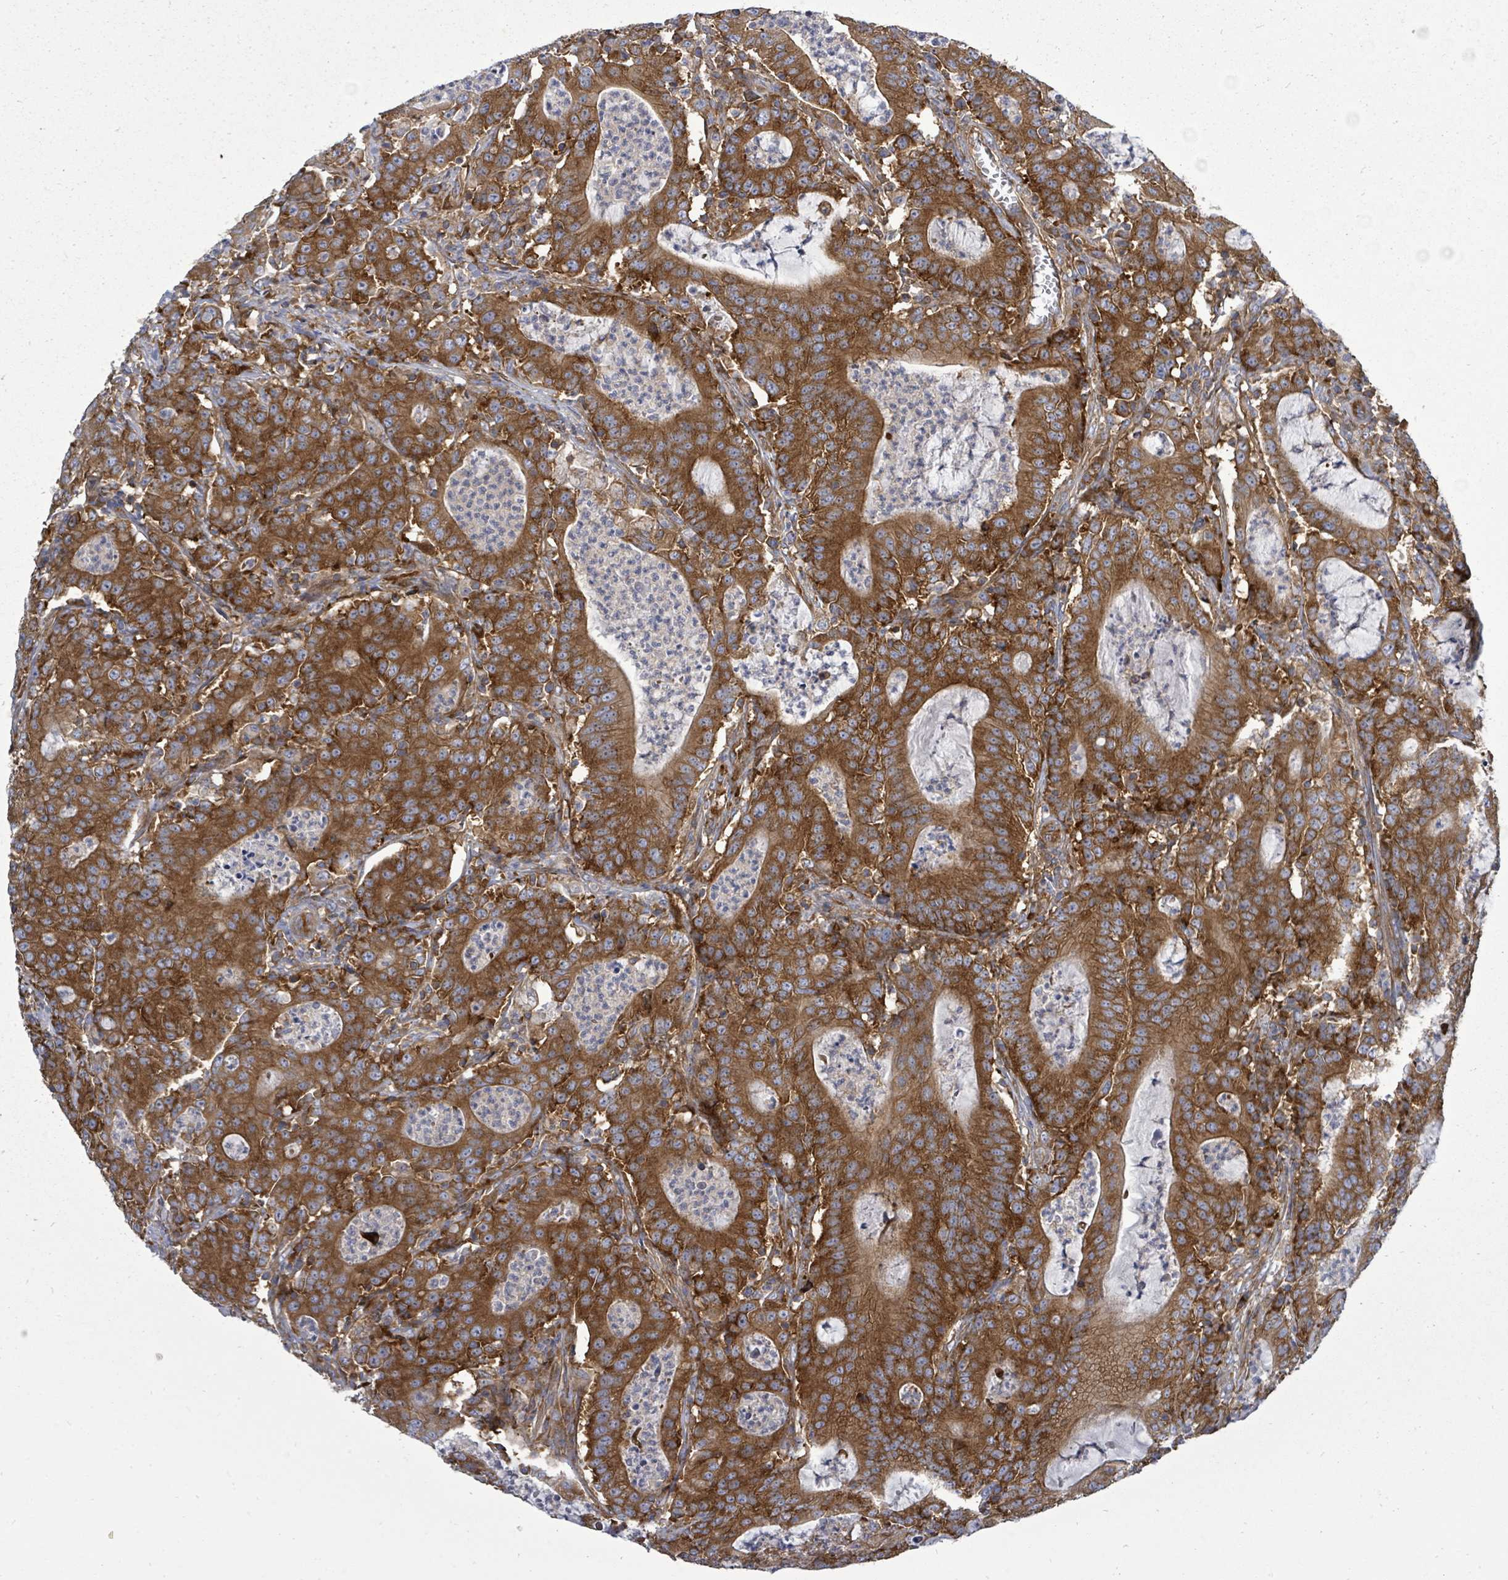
{"staining": {"intensity": "moderate", "quantity": ">75%", "location": "cytoplasmic/membranous"}, "tissue": "colorectal cancer", "cell_type": "Tumor cells", "image_type": "cancer", "snomed": [{"axis": "morphology", "description": "Adenocarcinoma, NOS"}, {"axis": "topography", "description": "Colon"}], "caption": "Immunohistochemistry of human colorectal adenocarcinoma demonstrates medium levels of moderate cytoplasmic/membranous staining in approximately >75% of tumor cells. (brown staining indicates protein expression, while blue staining denotes nuclei).", "gene": "EIF3C", "patient": {"sex": "male", "age": 83}}